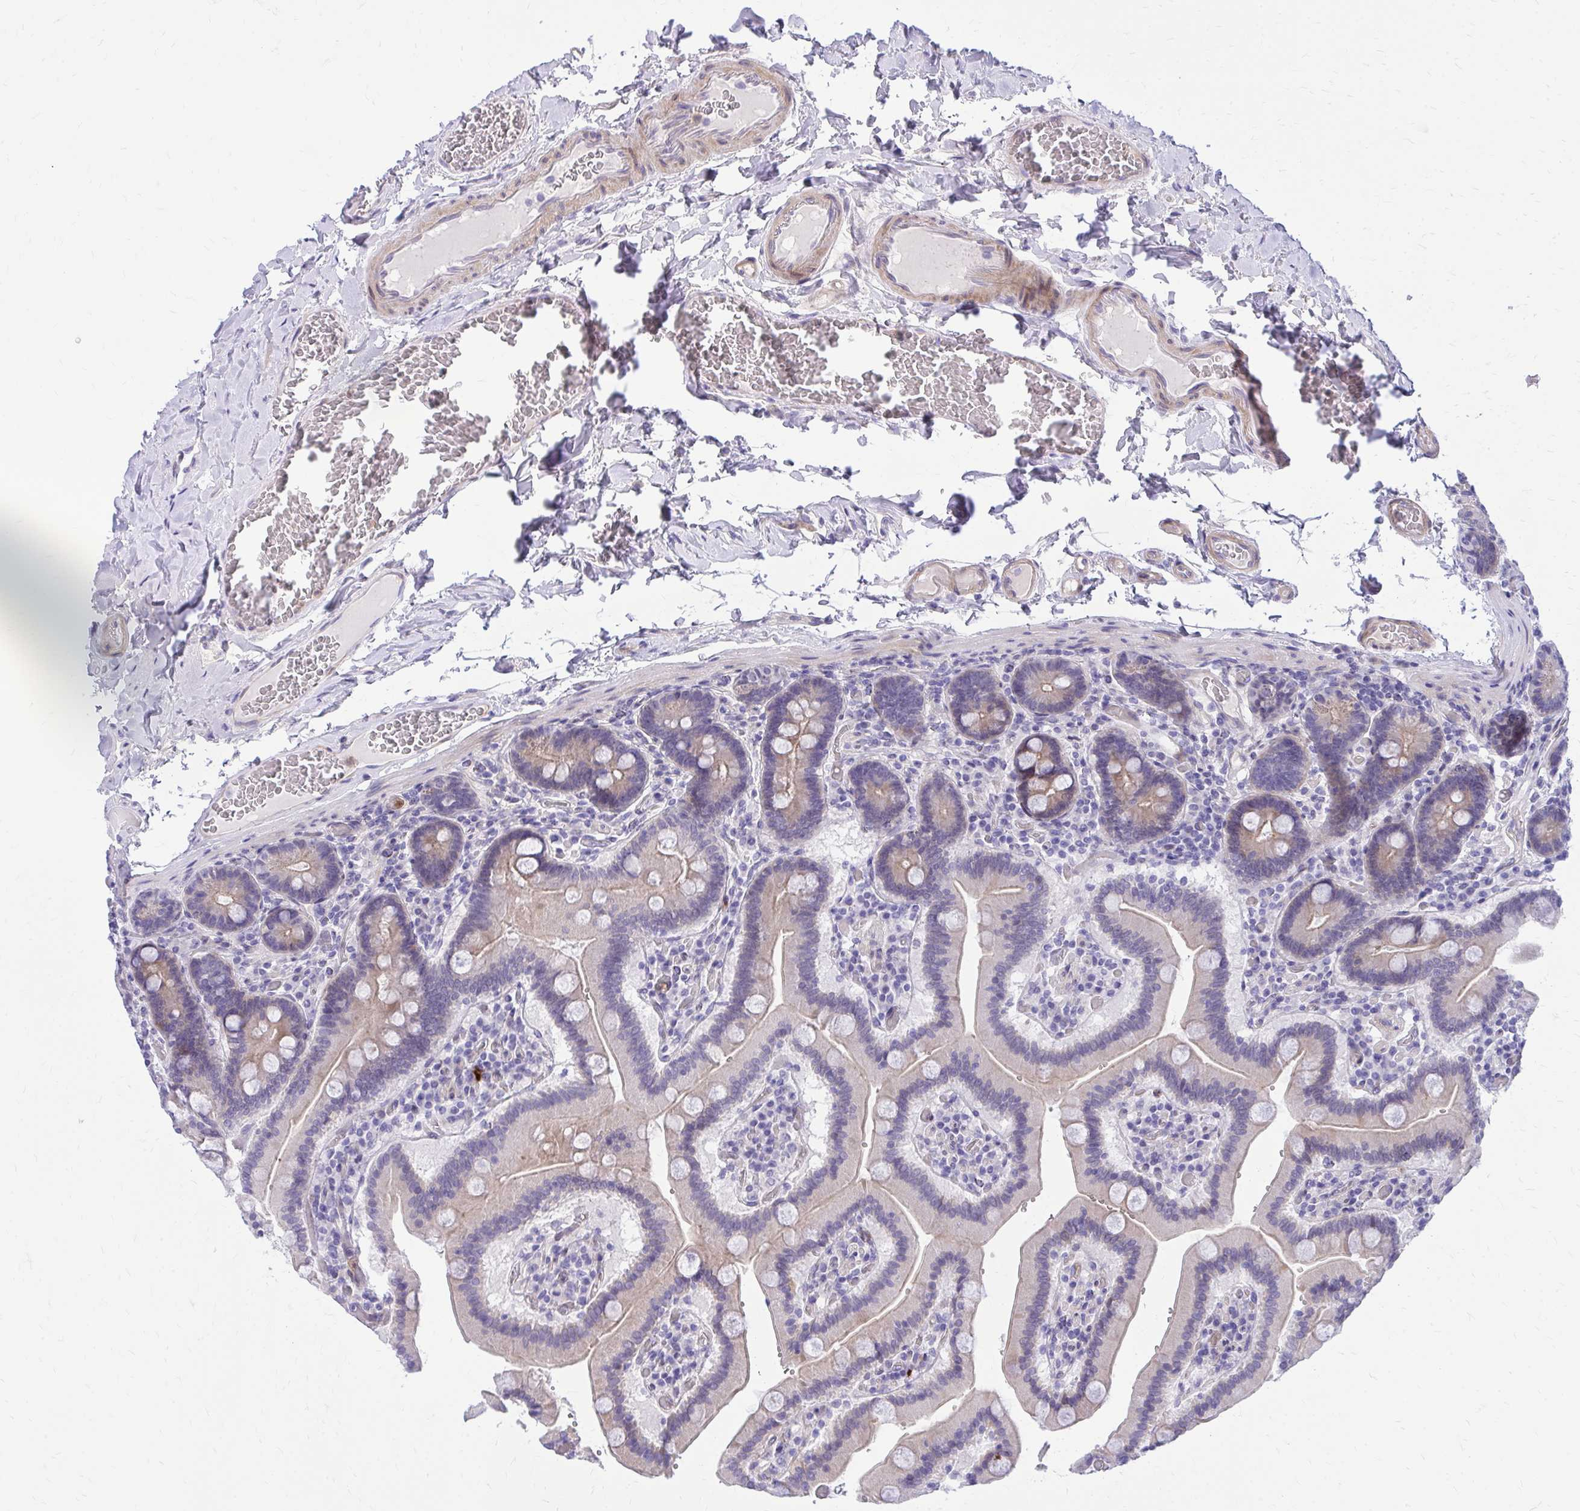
{"staining": {"intensity": "weak", "quantity": "<25%", "location": "cytoplasmic/membranous"}, "tissue": "duodenum", "cell_type": "Glandular cells", "image_type": "normal", "snomed": [{"axis": "morphology", "description": "Normal tissue, NOS"}, {"axis": "topography", "description": "Duodenum"}], "caption": "This is an immunohistochemistry (IHC) micrograph of unremarkable human duodenum. There is no staining in glandular cells.", "gene": "ADAMTSL1", "patient": {"sex": "female", "age": 62}}